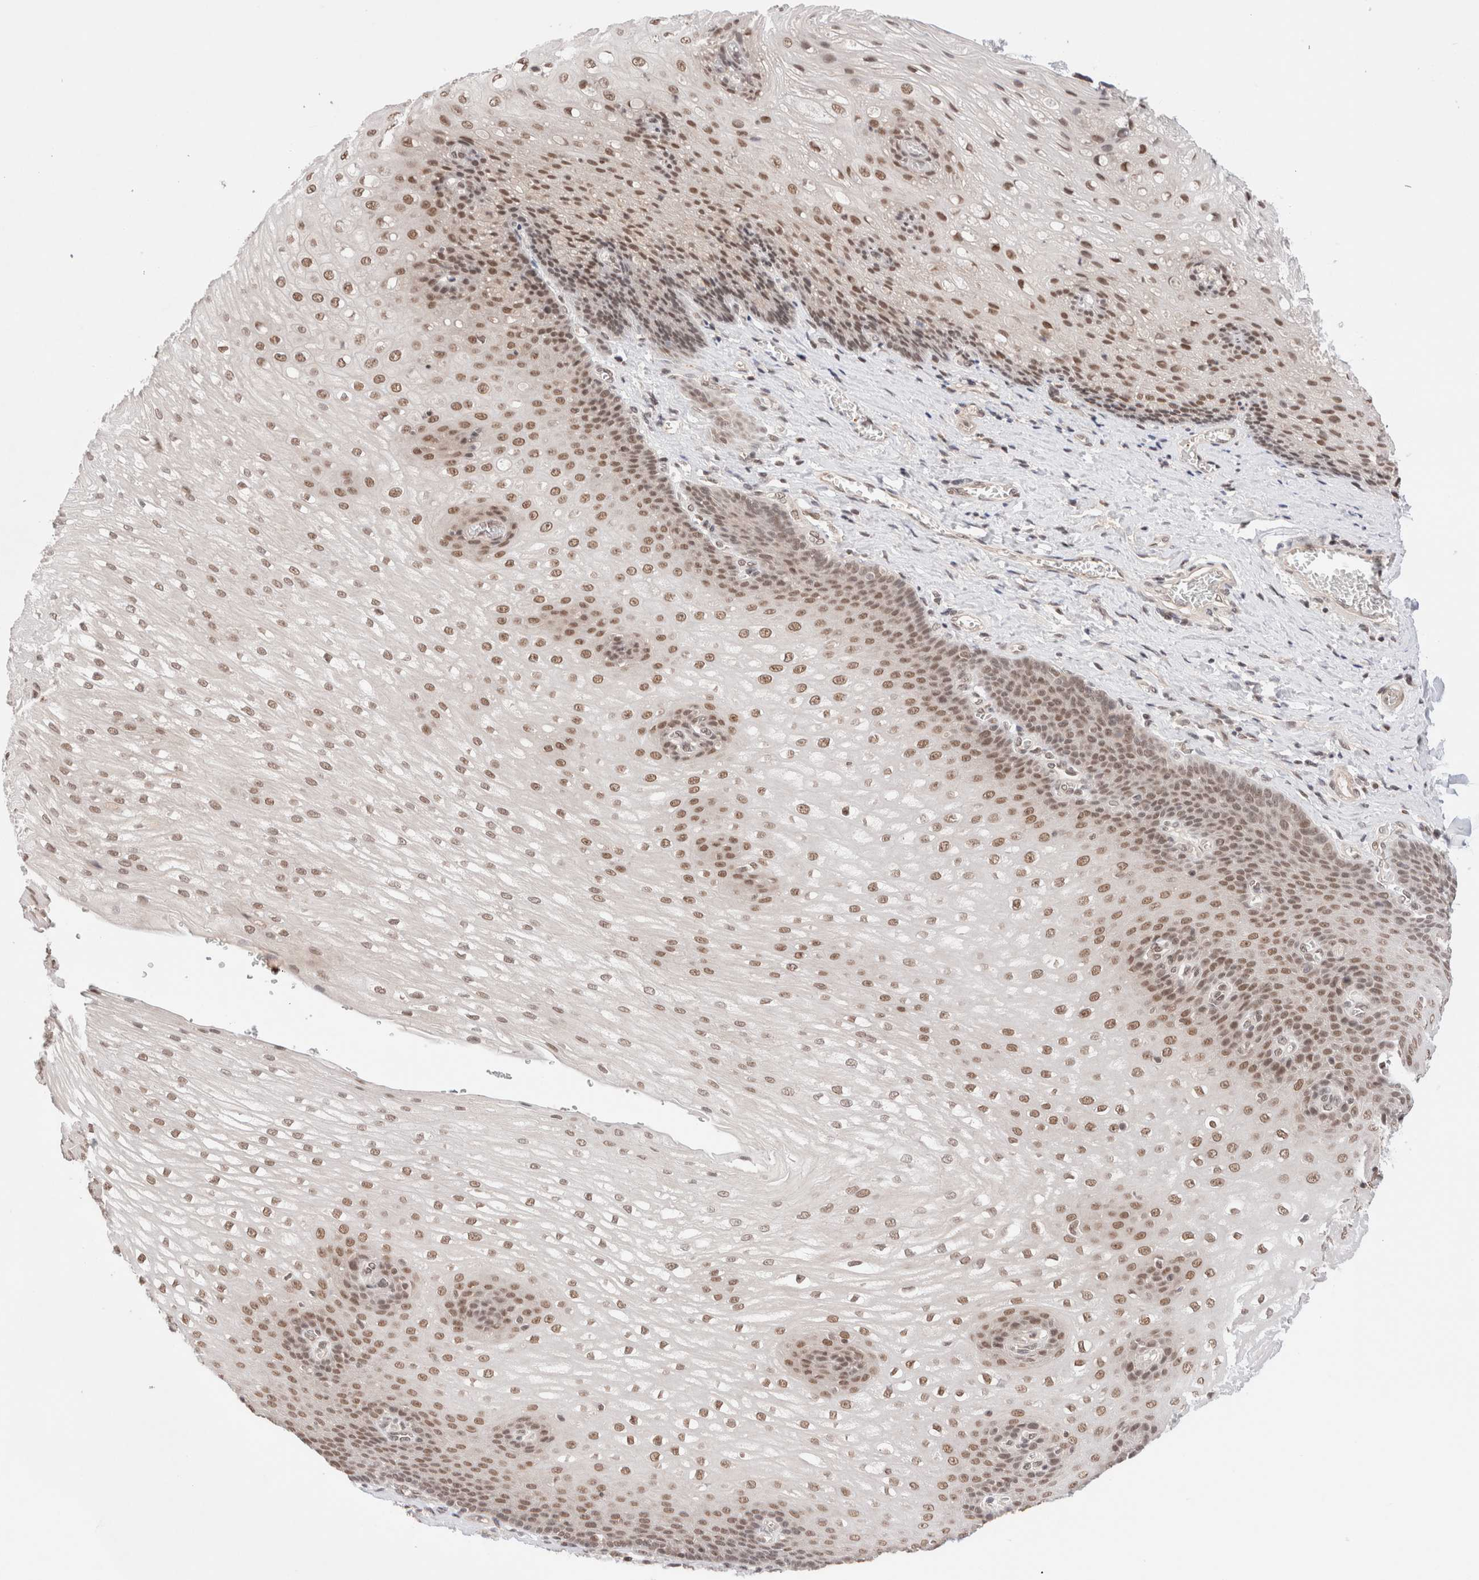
{"staining": {"intensity": "moderate", "quantity": ">75%", "location": "nuclear"}, "tissue": "esophagus", "cell_type": "Squamous epithelial cells", "image_type": "normal", "snomed": [{"axis": "morphology", "description": "Normal tissue, NOS"}, {"axis": "topography", "description": "Esophagus"}], "caption": "The micrograph demonstrates immunohistochemical staining of normal esophagus. There is moderate nuclear positivity is seen in about >75% of squamous epithelial cells.", "gene": "GATAD2A", "patient": {"sex": "male", "age": 48}}